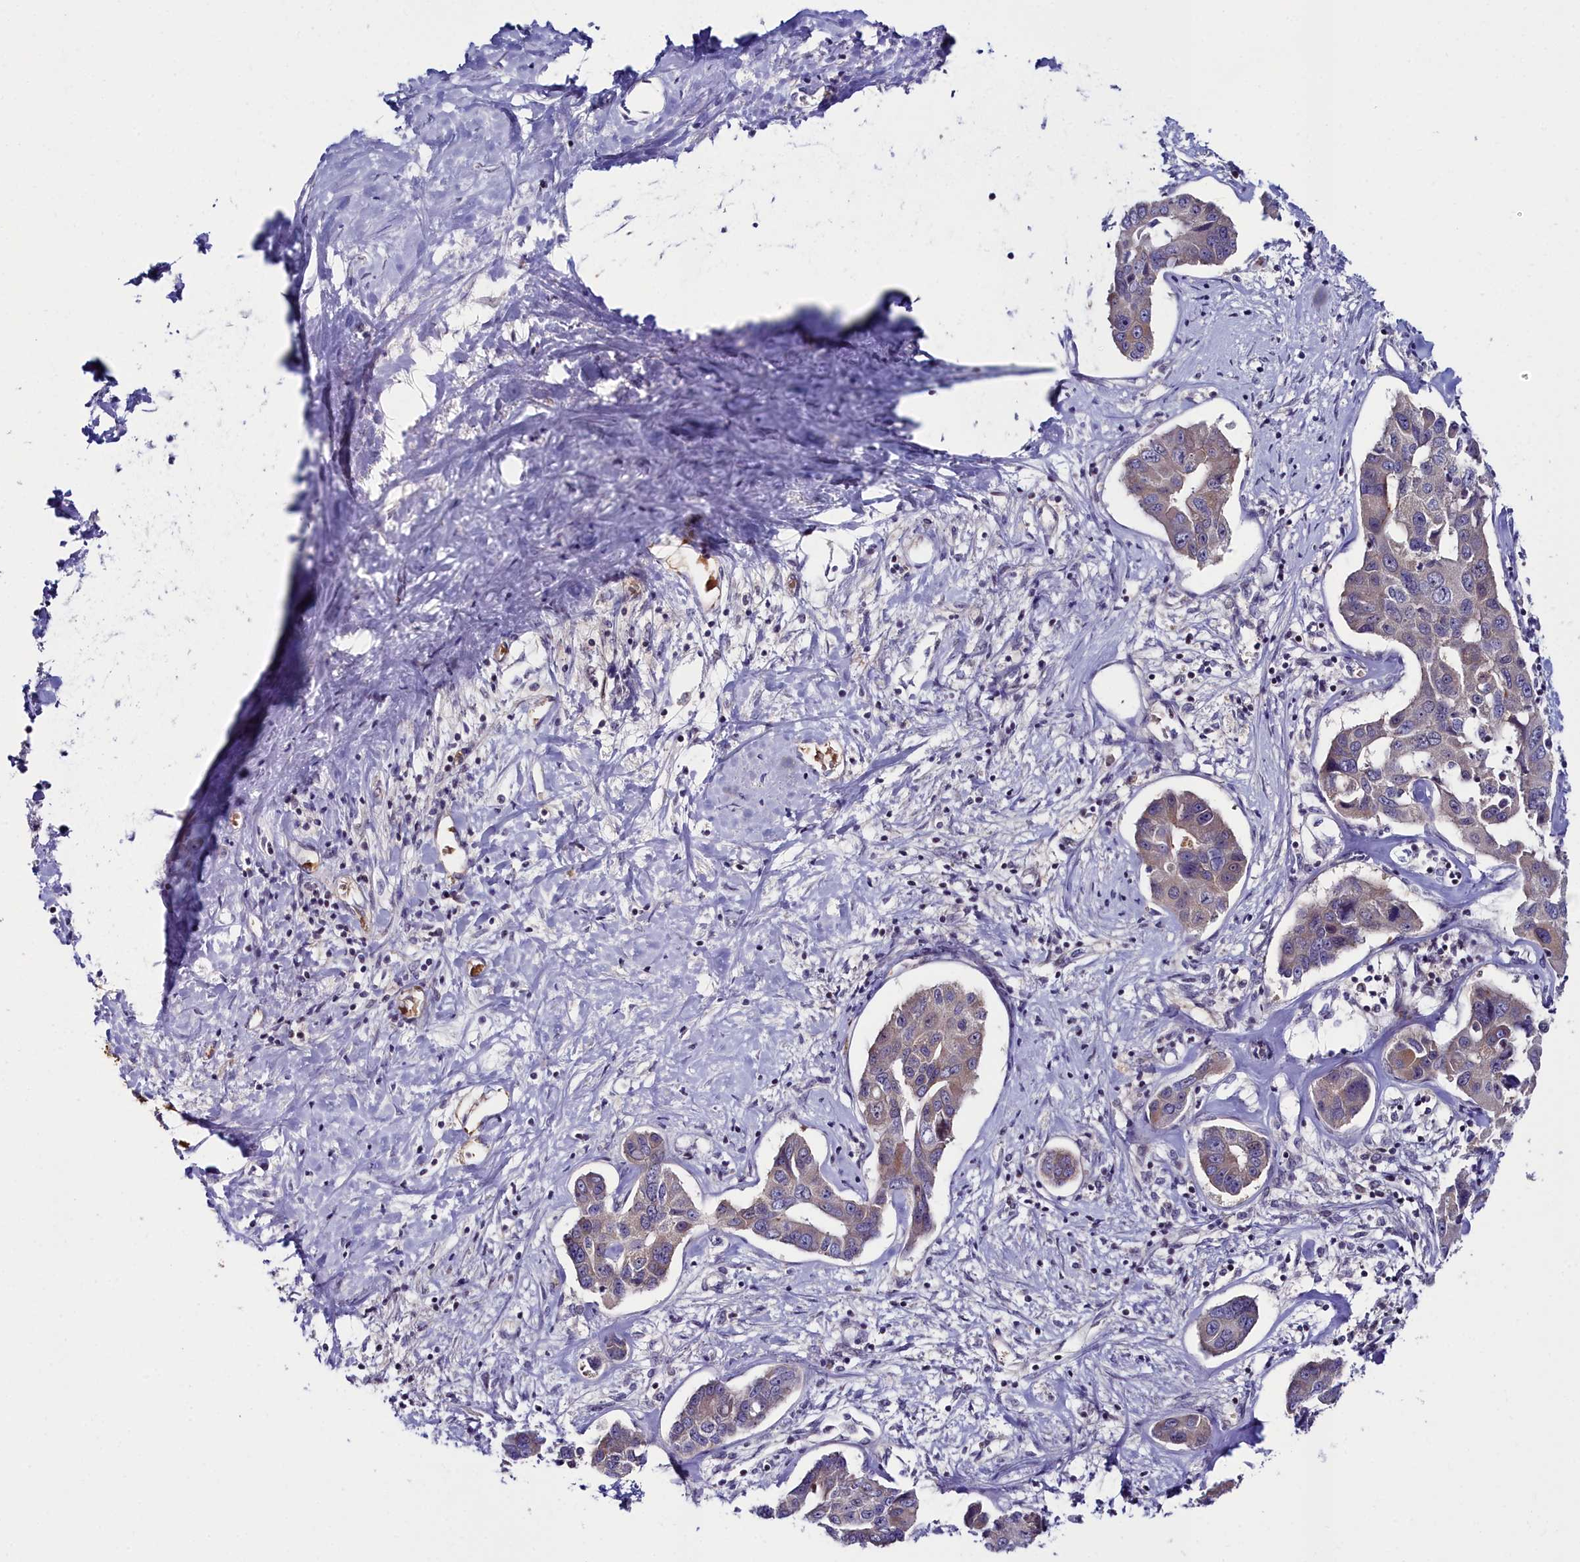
{"staining": {"intensity": "weak", "quantity": "<25%", "location": "cytoplasmic/membranous"}, "tissue": "liver cancer", "cell_type": "Tumor cells", "image_type": "cancer", "snomed": [{"axis": "morphology", "description": "Cholangiocarcinoma"}, {"axis": "topography", "description": "Liver"}], "caption": "Liver cancer stained for a protein using immunohistochemistry (IHC) displays no staining tumor cells.", "gene": "KCTD18", "patient": {"sex": "male", "age": 59}}